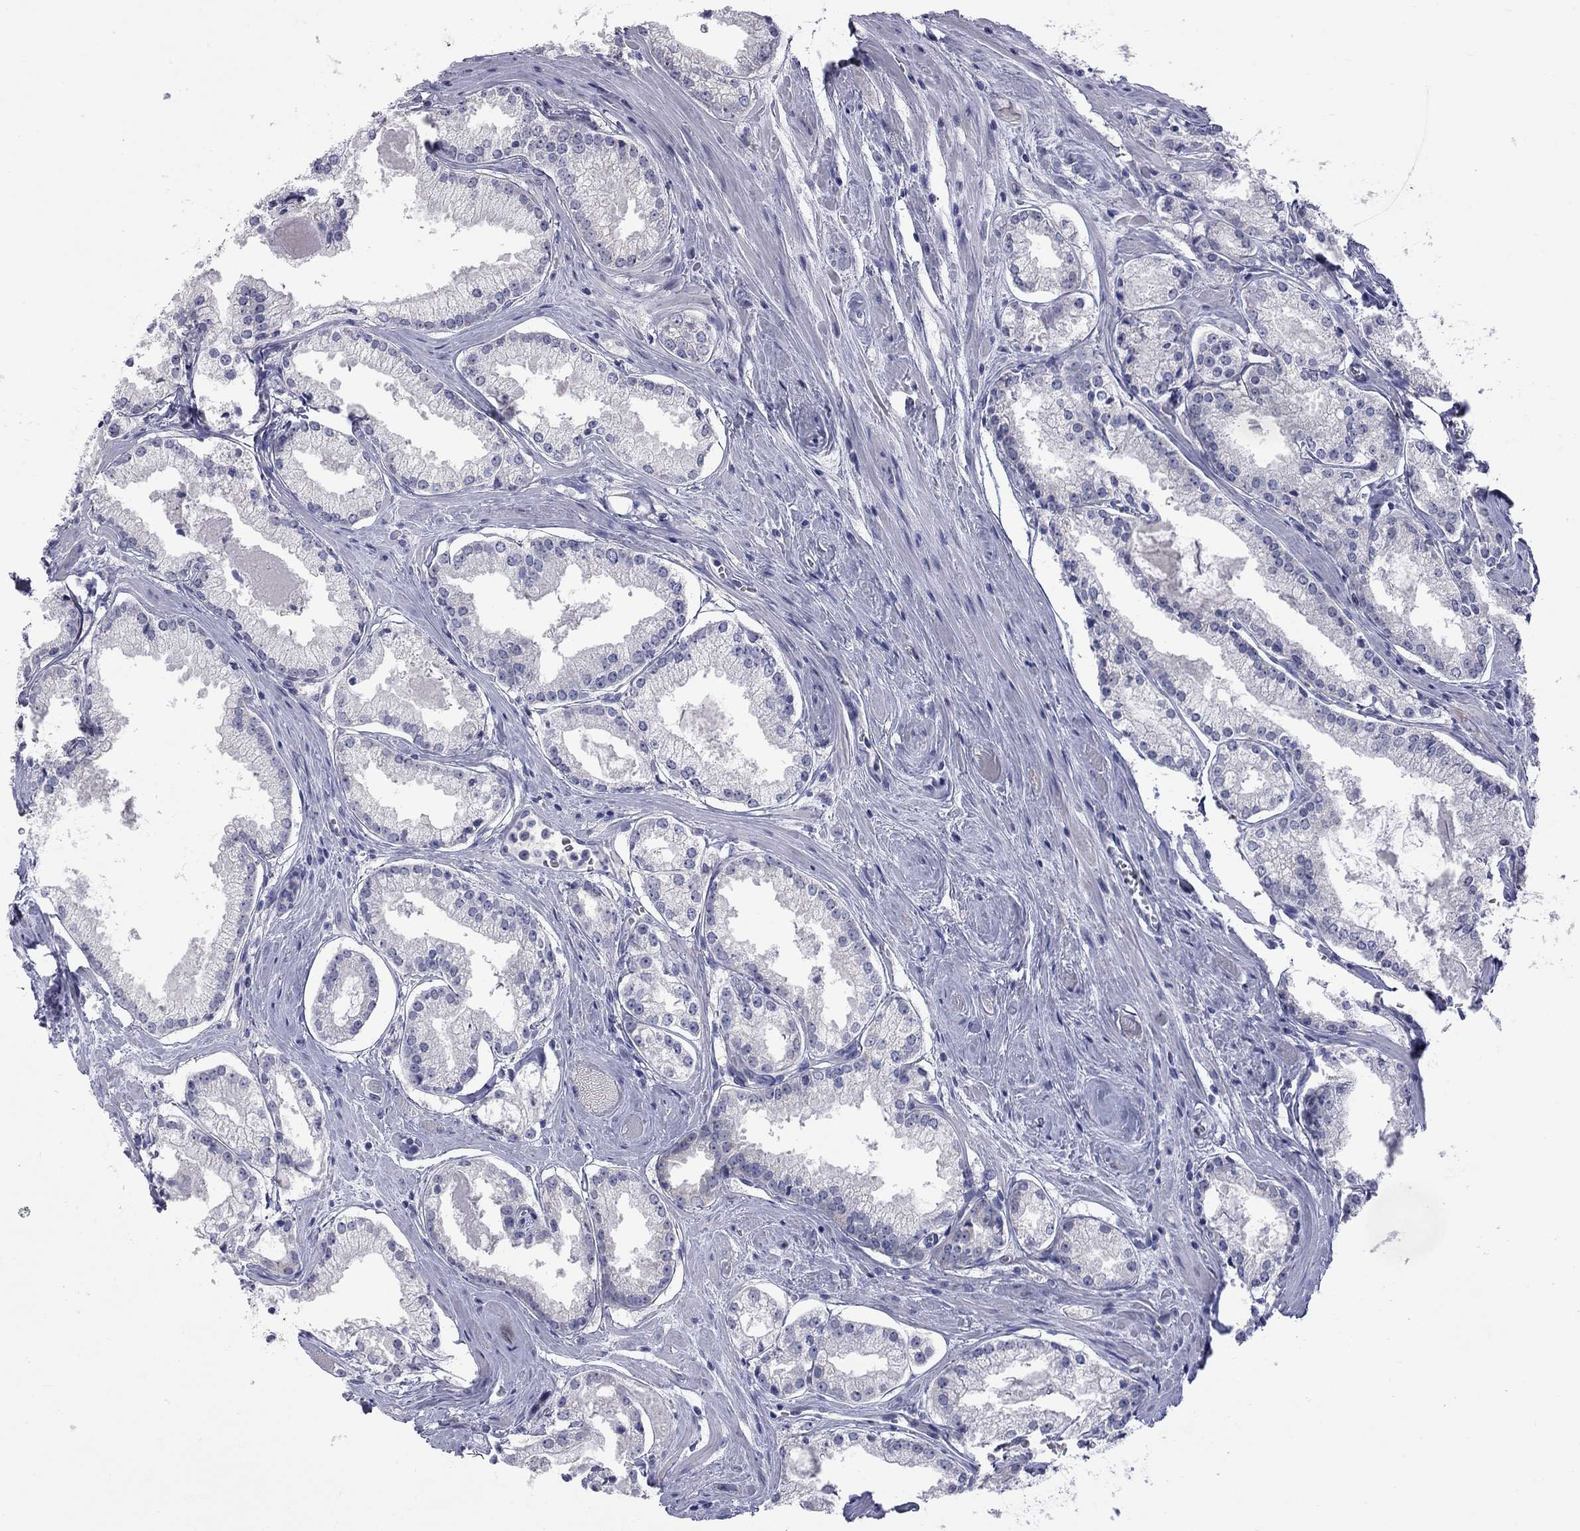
{"staining": {"intensity": "negative", "quantity": "none", "location": "none"}, "tissue": "prostate cancer", "cell_type": "Tumor cells", "image_type": "cancer", "snomed": [{"axis": "morphology", "description": "Adenocarcinoma, NOS"}, {"axis": "topography", "description": "Prostate"}], "caption": "Tumor cells show no significant positivity in adenocarcinoma (prostate).", "gene": "ABCB4", "patient": {"sex": "male", "age": 72}}